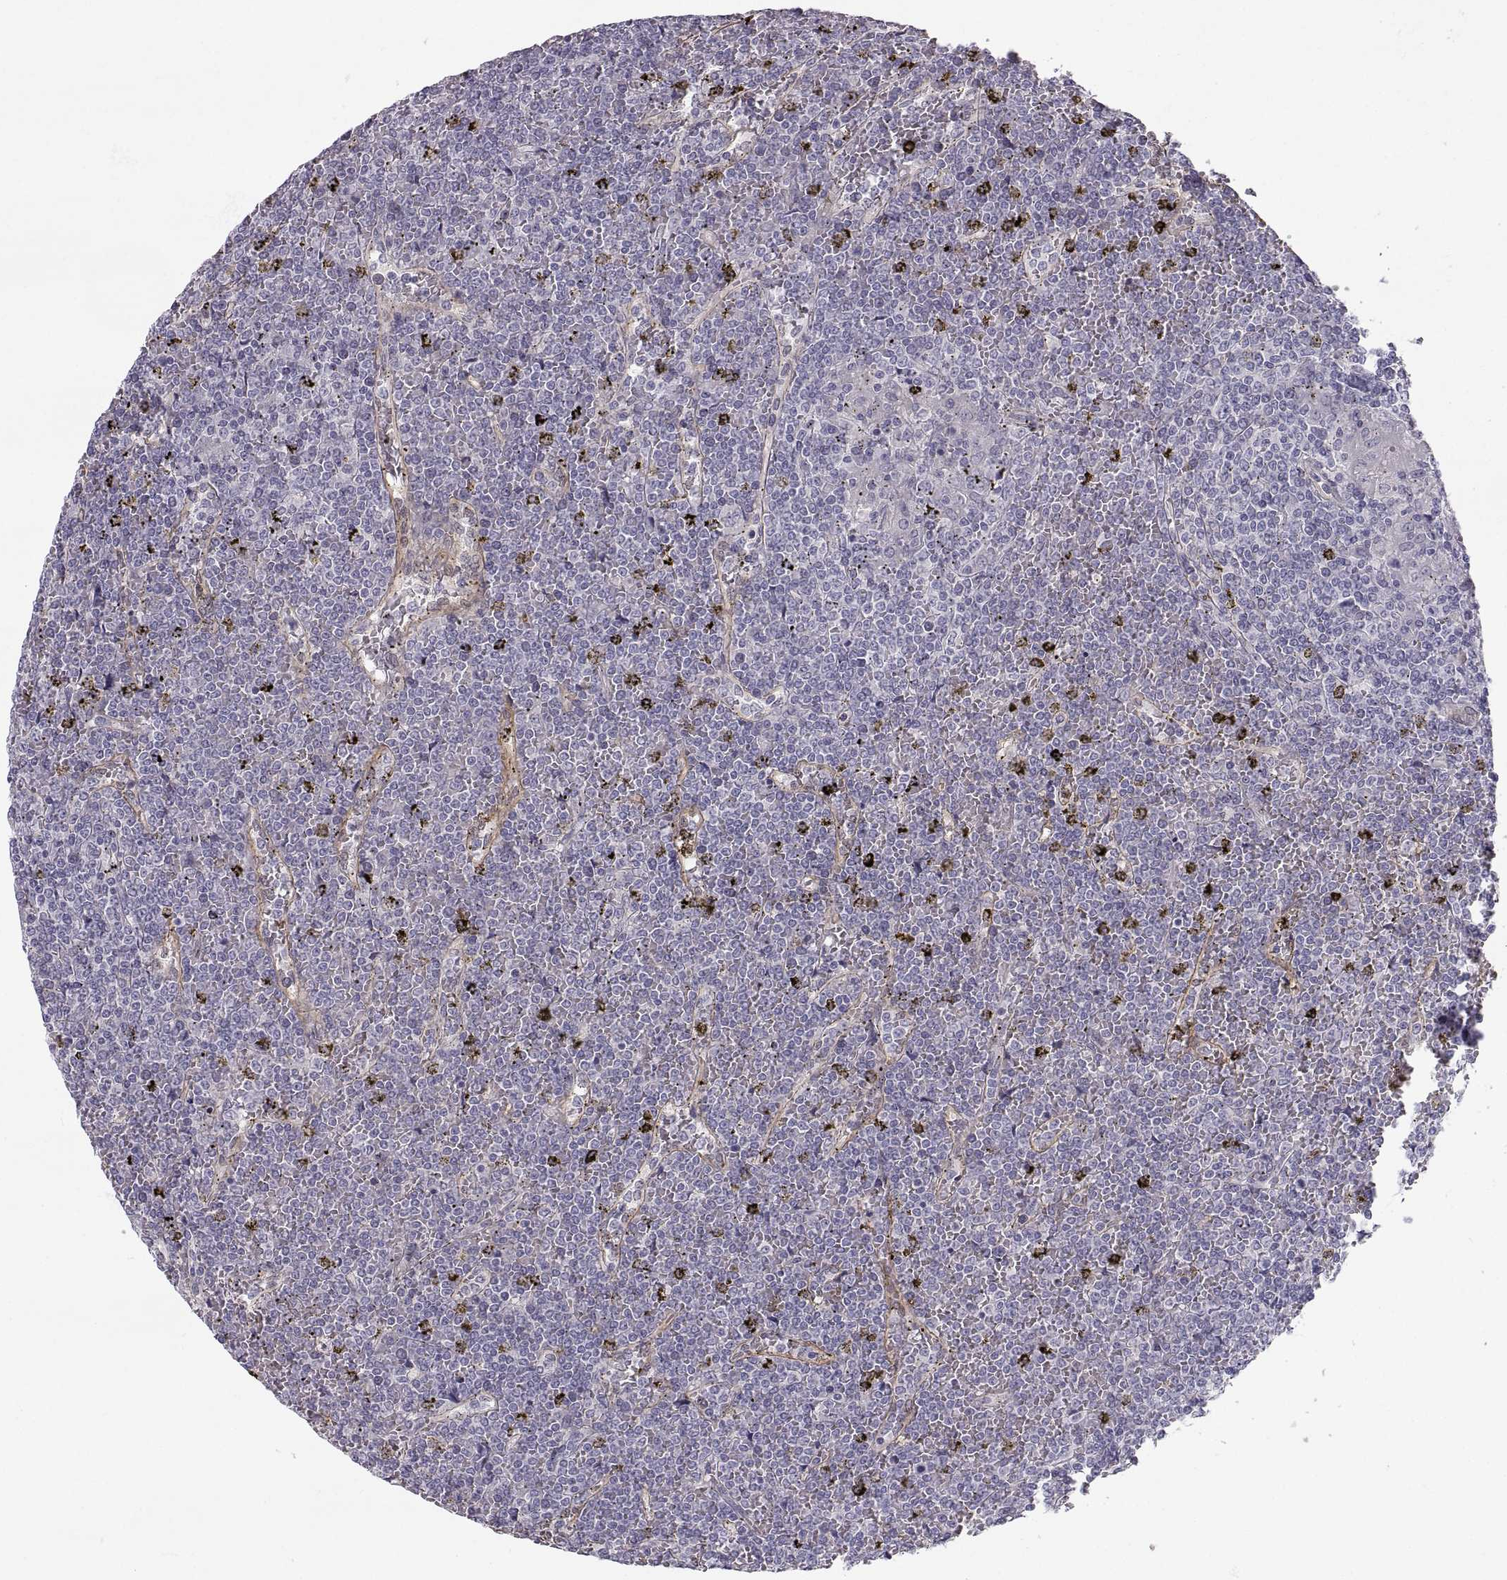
{"staining": {"intensity": "negative", "quantity": "none", "location": "none"}, "tissue": "lymphoma", "cell_type": "Tumor cells", "image_type": "cancer", "snomed": [{"axis": "morphology", "description": "Malignant lymphoma, non-Hodgkin's type, Low grade"}, {"axis": "topography", "description": "Spleen"}], "caption": "This is an IHC image of human lymphoma. There is no positivity in tumor cells.", "gene": "PGM5", "patient": {"sex": "female", "age": 19}}